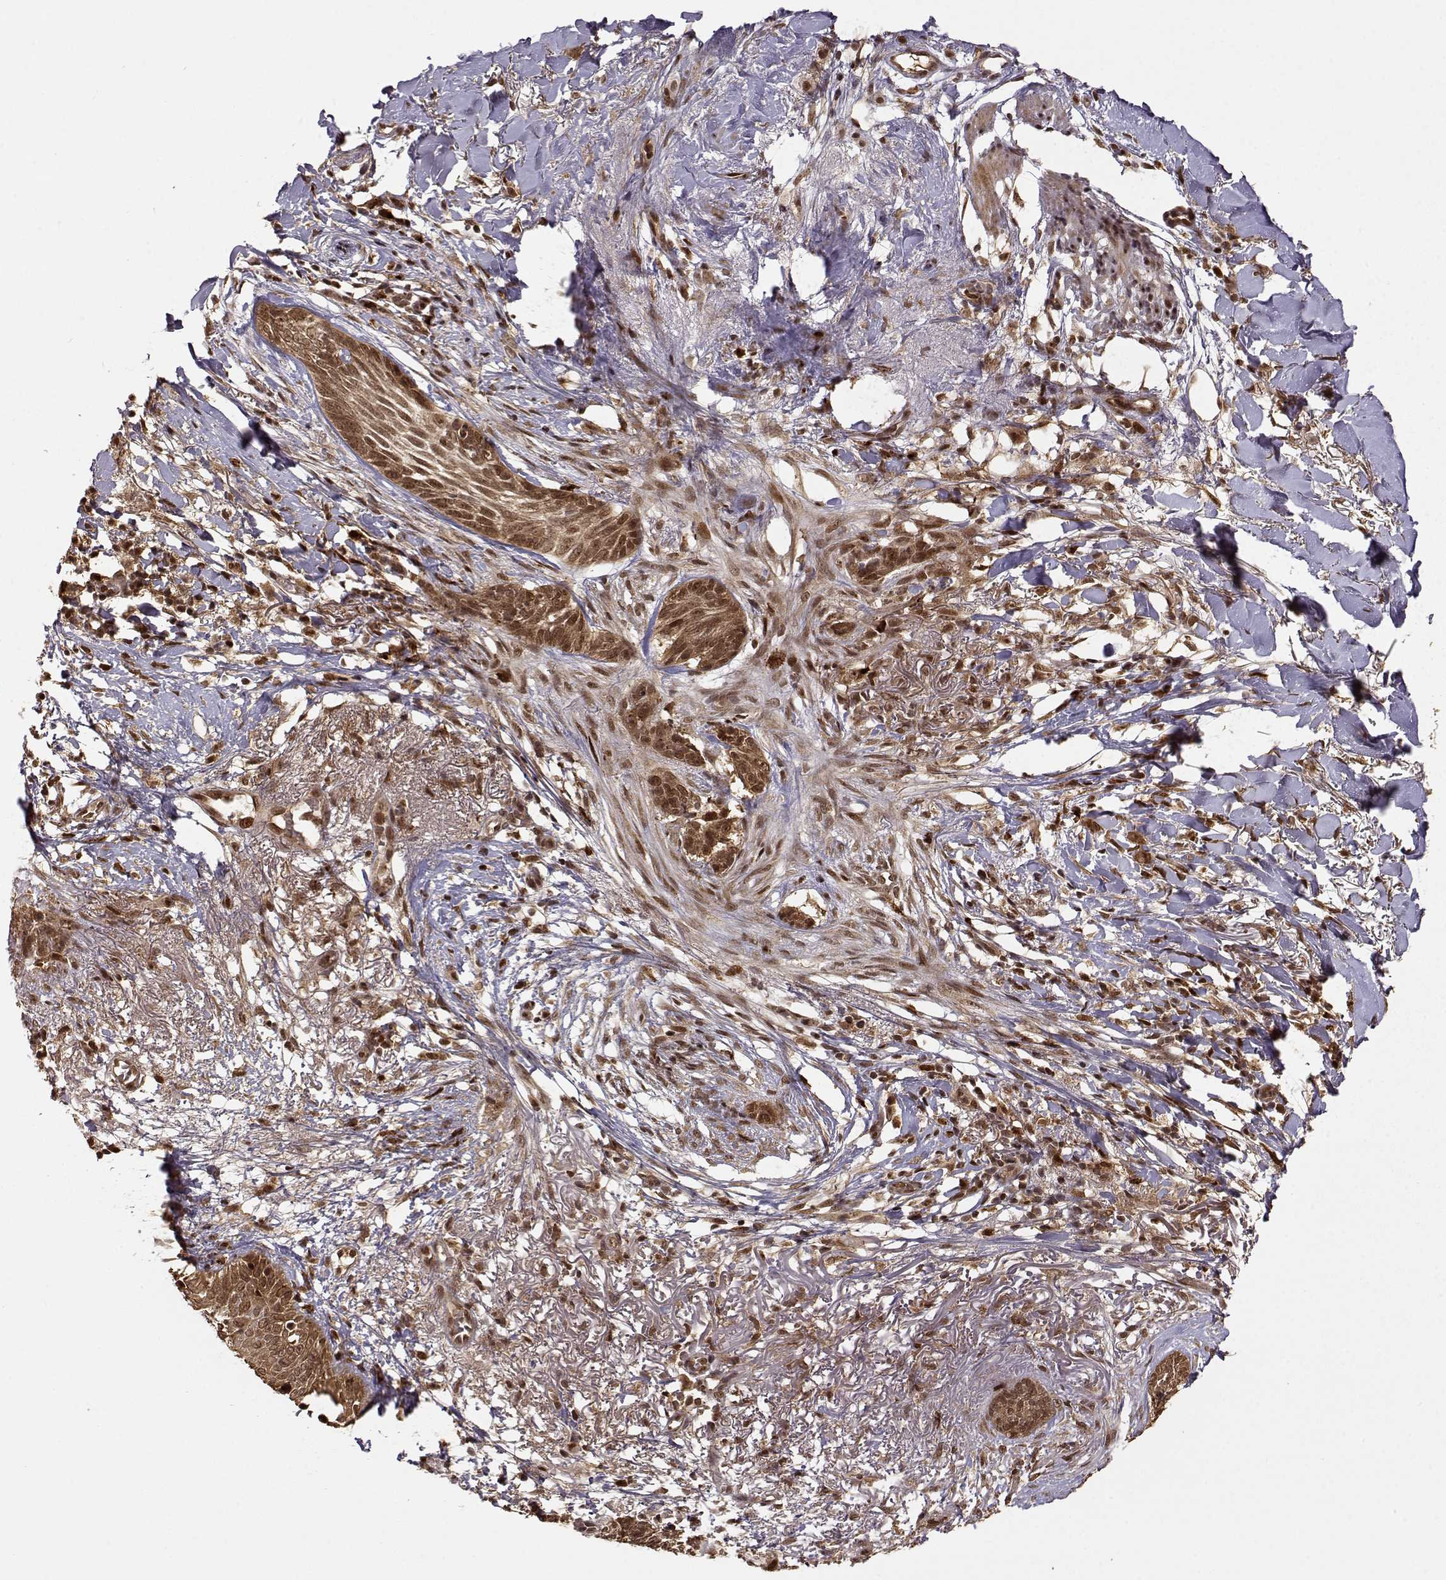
{"staining": {"intensity": "strong", "quantity": ">75%", "location": "cytoplasmic/membranous,nuclear"}, "tissue": "skin cancer", "cell_type": "Tumor cells", "image_type": "cancer", "snomed": [{"axis": "morphology", "description": "Normal tissue, NOS"}, {"axis": "morphology", "description": "Basal cell carcinoma"}, {"axis": "topography", "description": "Skin"}], "caption": "IHC image of neoplastic tissue: human basal cell carcinoma (skin) stained using IHC demonstrates high levels of strong protein expression localized specifically in the cytoplasmic/membranous and nuclear of tumor cells, appearing as a cytoplasmic/membranous and nuclear brown color.", "gene": "MAEA", "patient": {"sex": "male", "age": 84}}